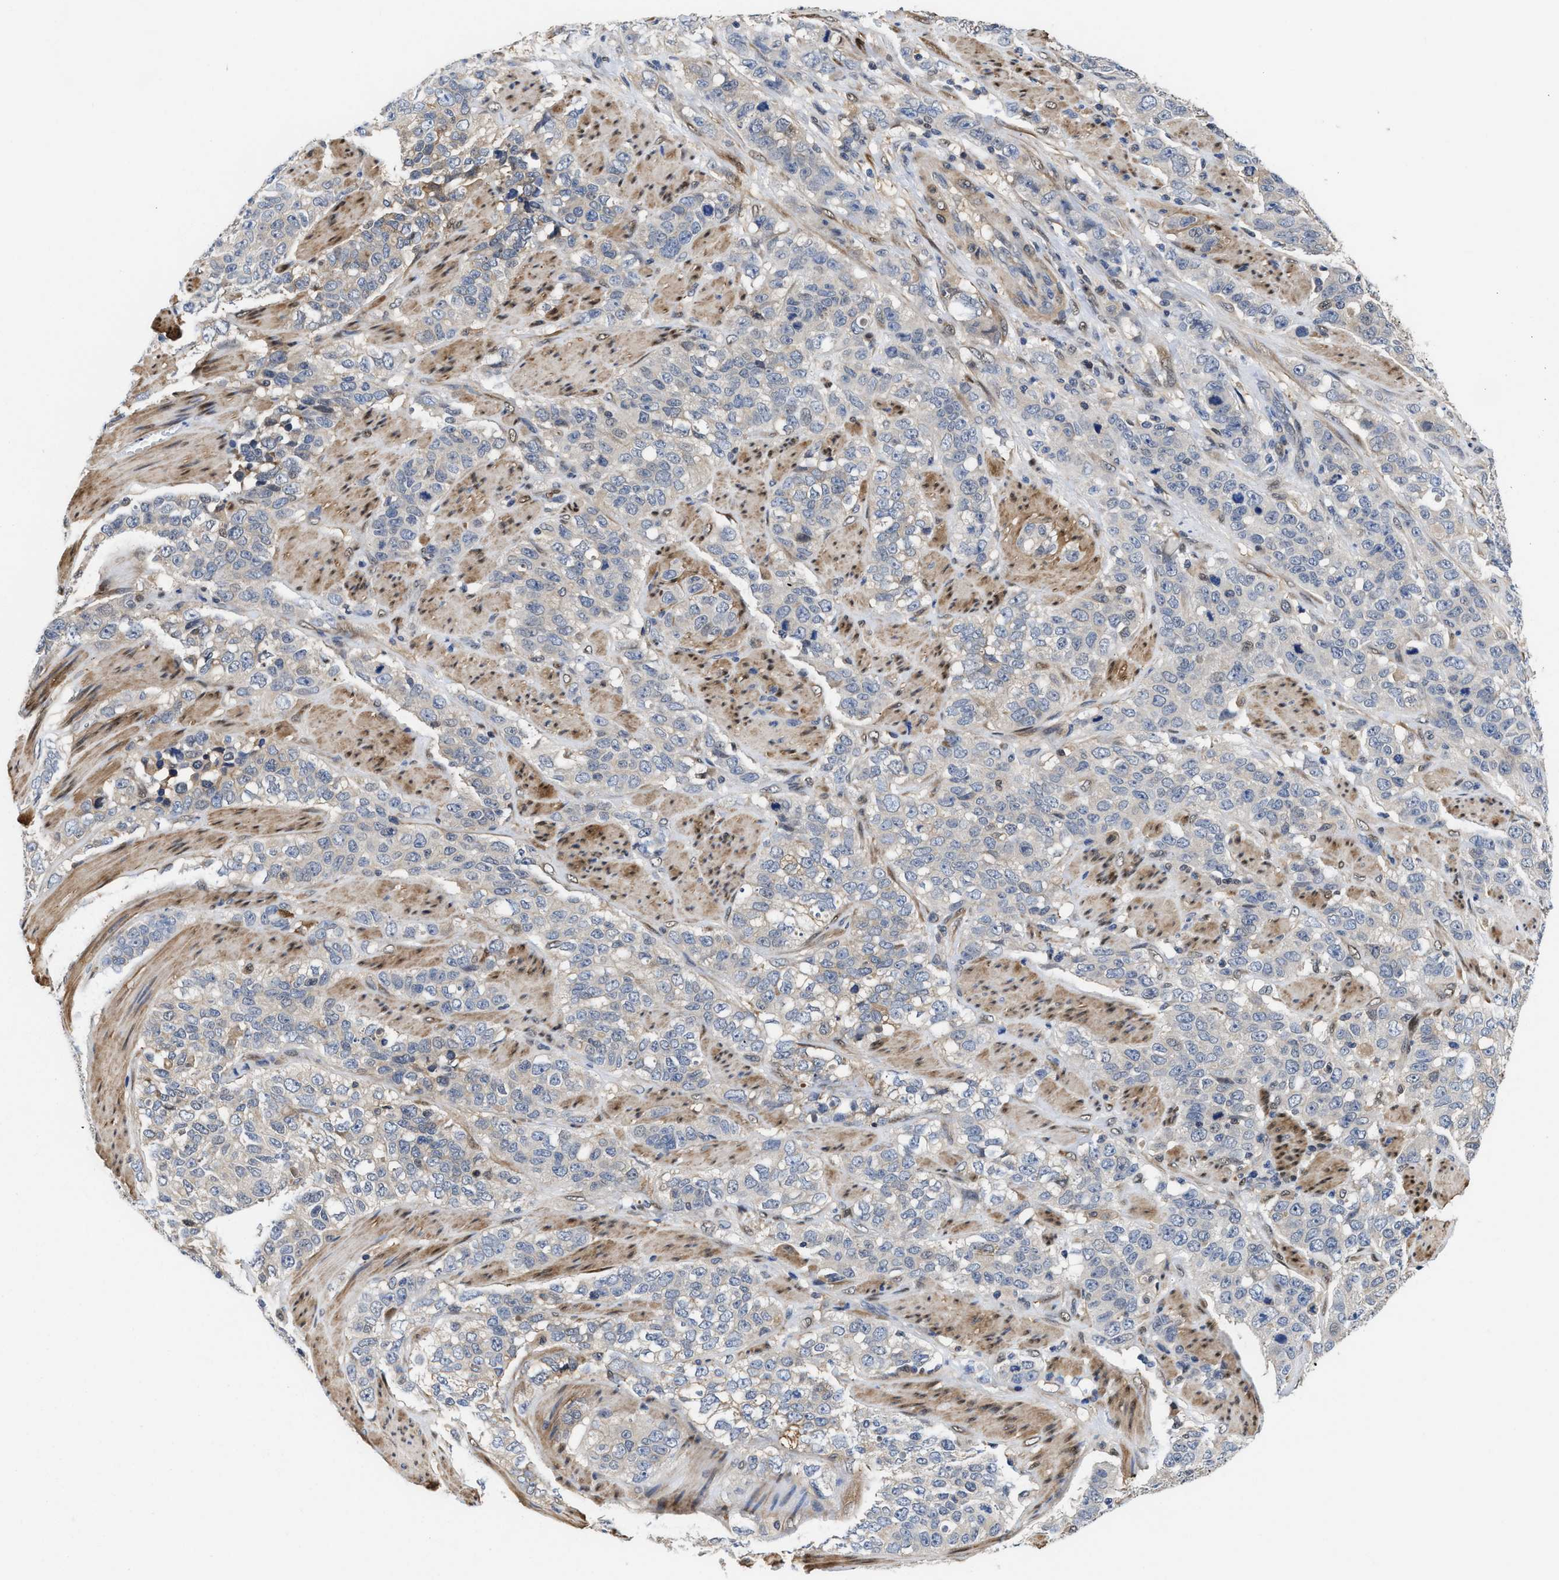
{"staining": {"intensity": "negative", "quantity": "none", "location": "none"}, "tissue": "stomach cancer", "cell_type": "Tumor cells", "image_type": "cancer", "snomed": [{"axis": "morphology", "description": "Adenocarcinoma, NOS"}, {"axis": "topography", "description": "Stomach"}], "caption": "Tumor cells are negative for brown protein staining in stomach cancer (adenocarcinoma).", "gene": "KIF12", "patient": {"sex": "male", "age": 48}}